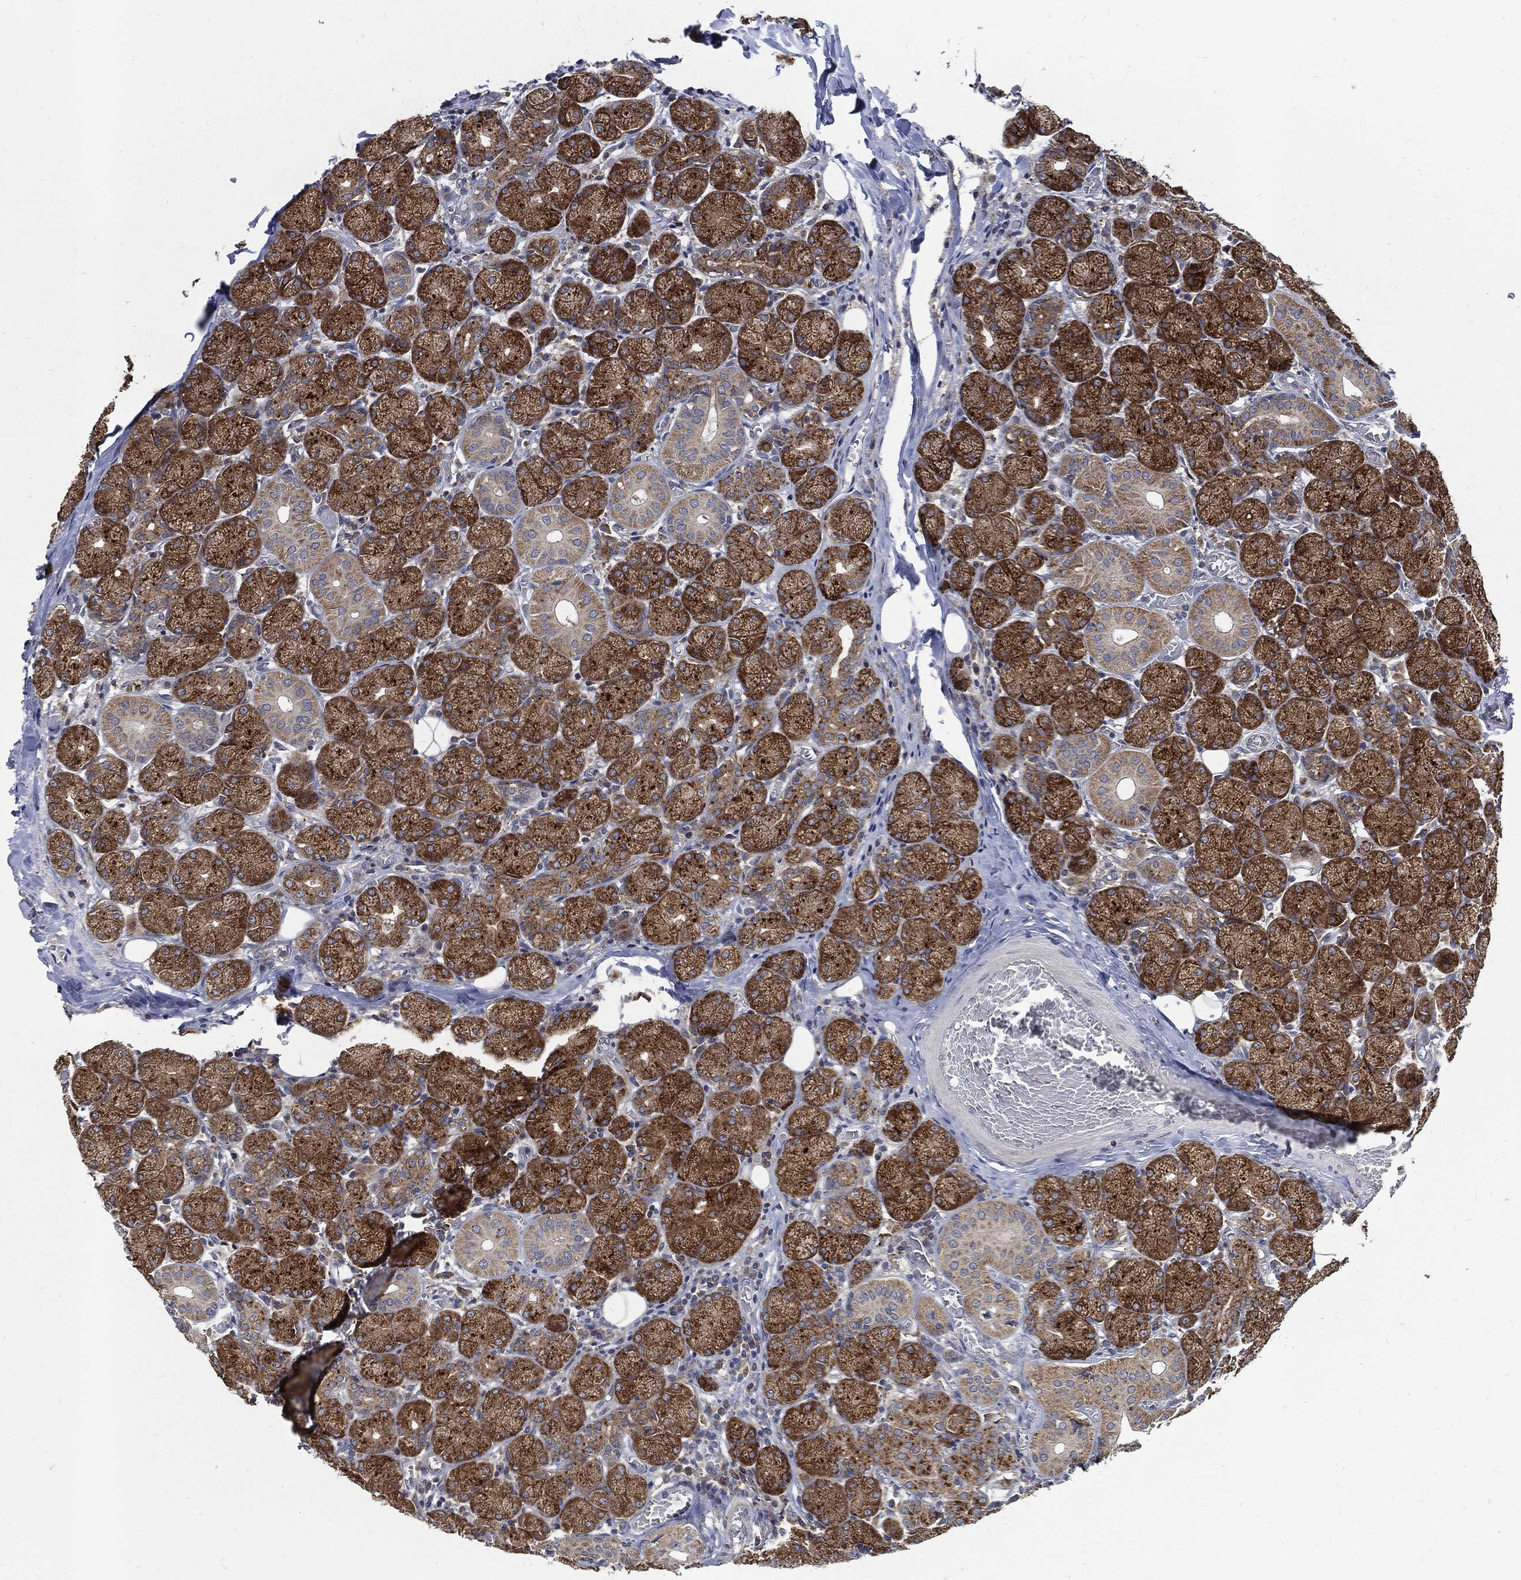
{"staining": {"intensity": "strong", "quantity": ">75%", "location": "cytoplasmic/membranous"}, "tissue": "salivary gland", "cell_type": "Glandular cells", "image_type": "normal", "snomed": [{"axis": "morphology", "description": "Normal tissue, NOS"}, {"axis": "topography", "description": "Salivary gland"}, {"axis": "topography", "description": "Peripheral nerve tissue"}], "caption": "Immunohistochemical staining of benign salivary gland demonstrates >75% levels of strong cytoplasmic/membranous protein positivity in approximately >75% of glandular cells.", "gene": "SLC31A2", "patient": {"sex": "female", "age": 24}}